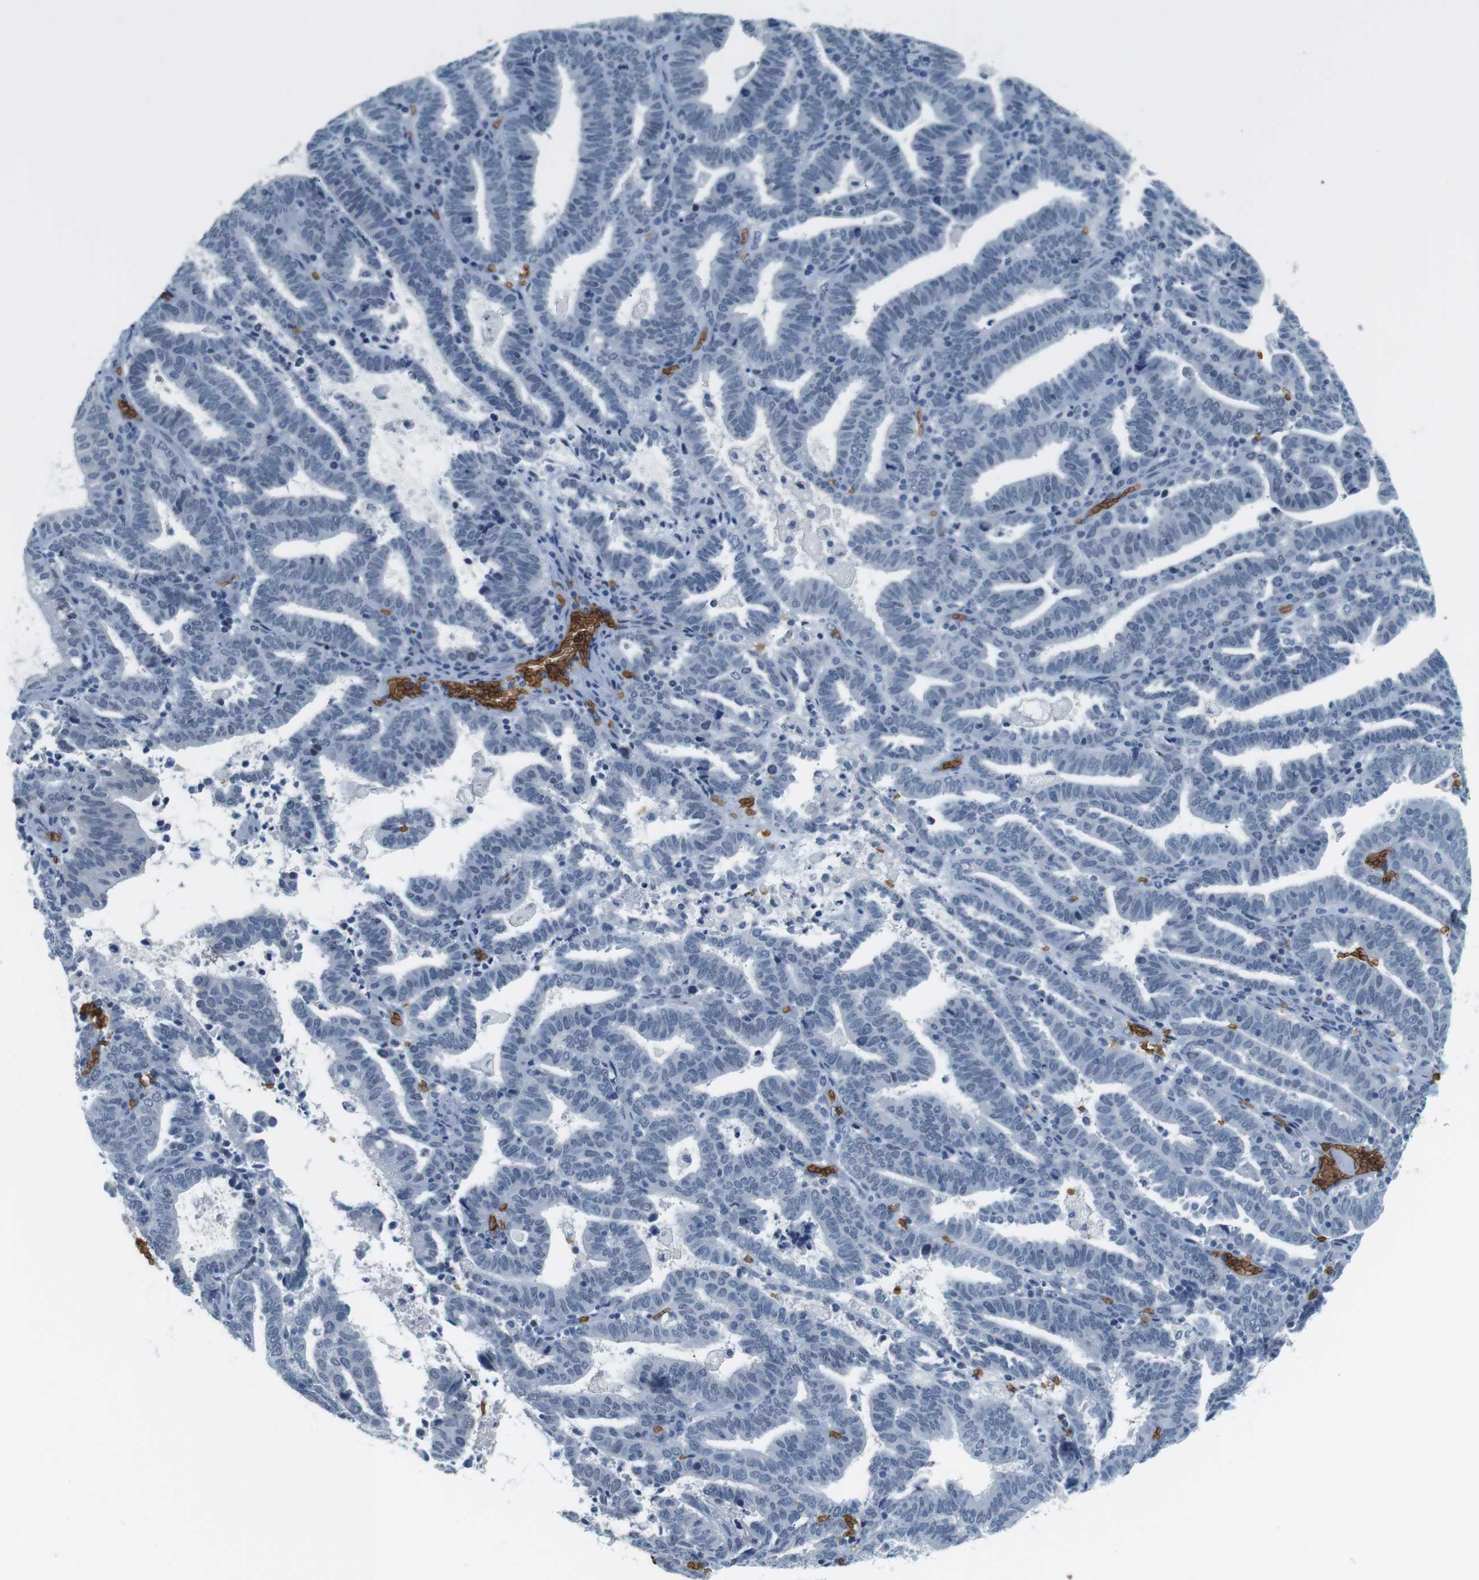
{"staining": {"intensity": "negative", "quantity": "none", "location": "none"}, "tissue": "endometrial cancer", "cell_type": "Tumor cells", "image_type": "cancer", "snomed": [{"axis": "morphology", "description": "Adenocarcinoma, NOS"}, {"axis": "topography", "description": "Uterus"}], "caption": "Protein analysis of endometrial cancer (adenocarcinoma) exhibits no significant positivity in tumor cells. (DAB (3,3'-diaminobenzidine) immunohistochemistry (IHC) with hematoxylin counter stain).", "gene": "SLC4A1", "patient": {"sex": "female", "age": 83}}